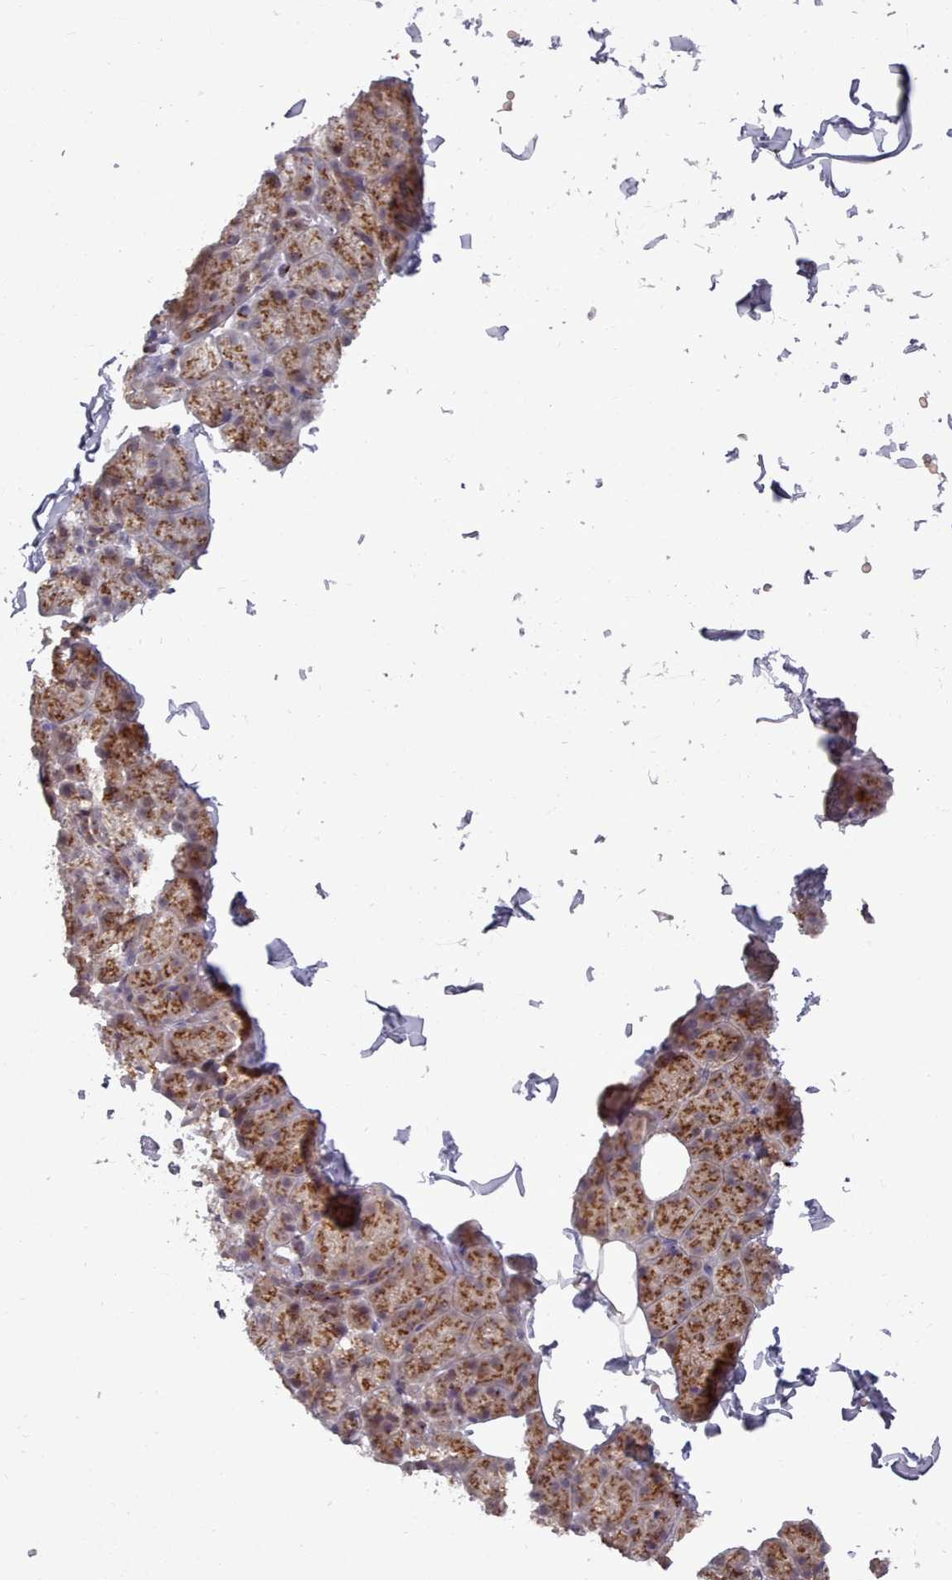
{"staining": {"intensity": "negative", "quantity": "none", "location": "none"}, "tissue": "adipose tissue", "cell_type": "Adipocytes", "image_type": "normal", "snomed": [{"axis": "morphology", "description": "Normal tissue, NOS"}, {"axis": "topography", "description": "Salivary gland"}, {"axis": "topography", "description": "Peripheral nerve tissue"}], "caption": "Immunohistochemistry (IHC) of benign human adipose tissue demonstrates no staining in adipocytes.", "gene": "MAN1B1", "patient": {"sex": "male", "age": 38}}